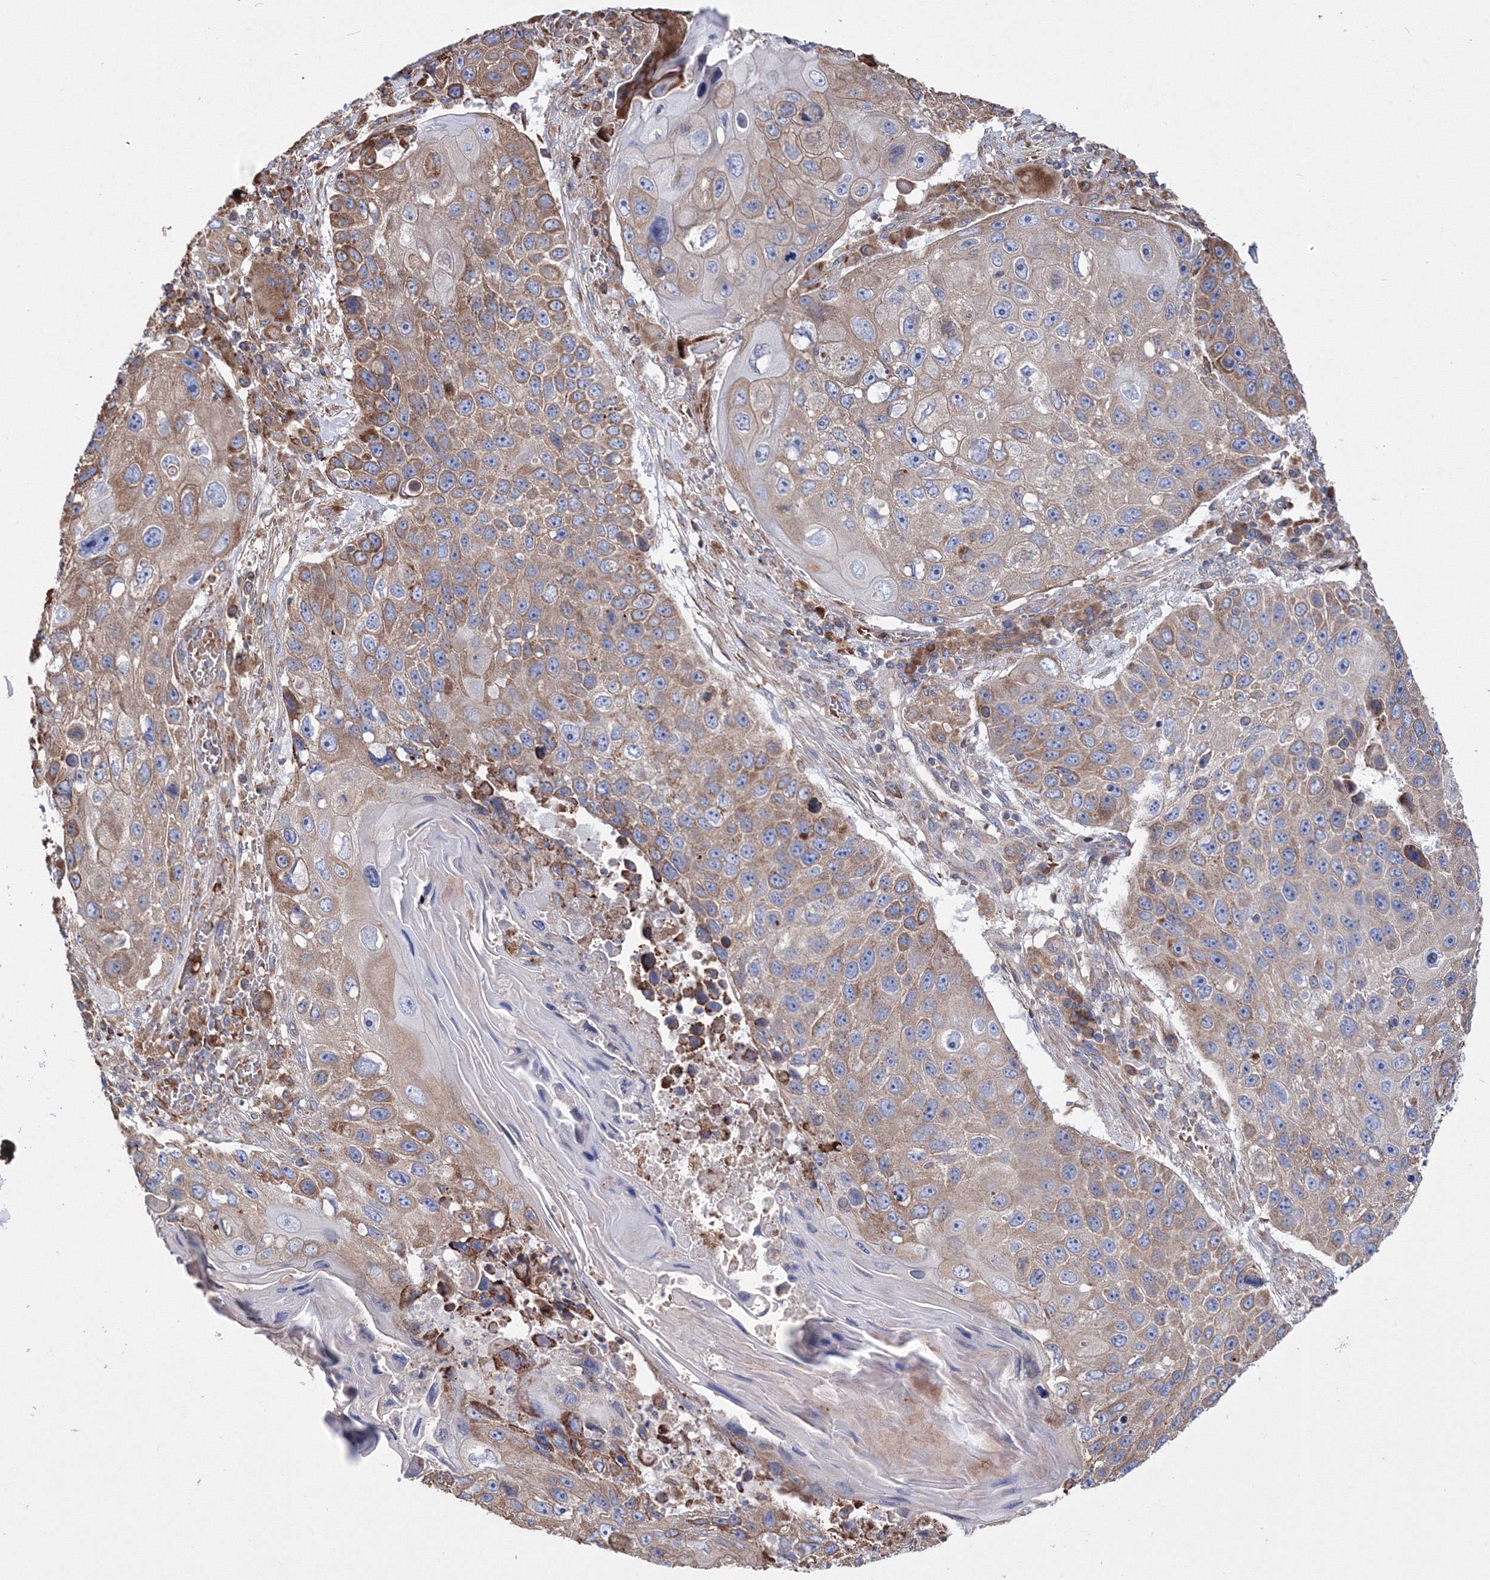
{"staining": {"intensity": "moderate", "quantity": ">75%", "location": "cytoplasmic/membranous"}, "tissue": "lung cancer", "cell_type": "Tumor cells", "image_type": "cancer", "snomed": [{"axis": "morphology", "description": "Squamous cell carcinoma, NOS"}, {"axis": "topography", "description": "Lung"}], "caption": "Lung cancer was stained to show a protein in brown. There is medium levels of moderate cytoplasmic/membranous positivity in approximately >75% of tumor cells.", "gene": "VPS8", "patient": {"sex": "male", "age": 61}}